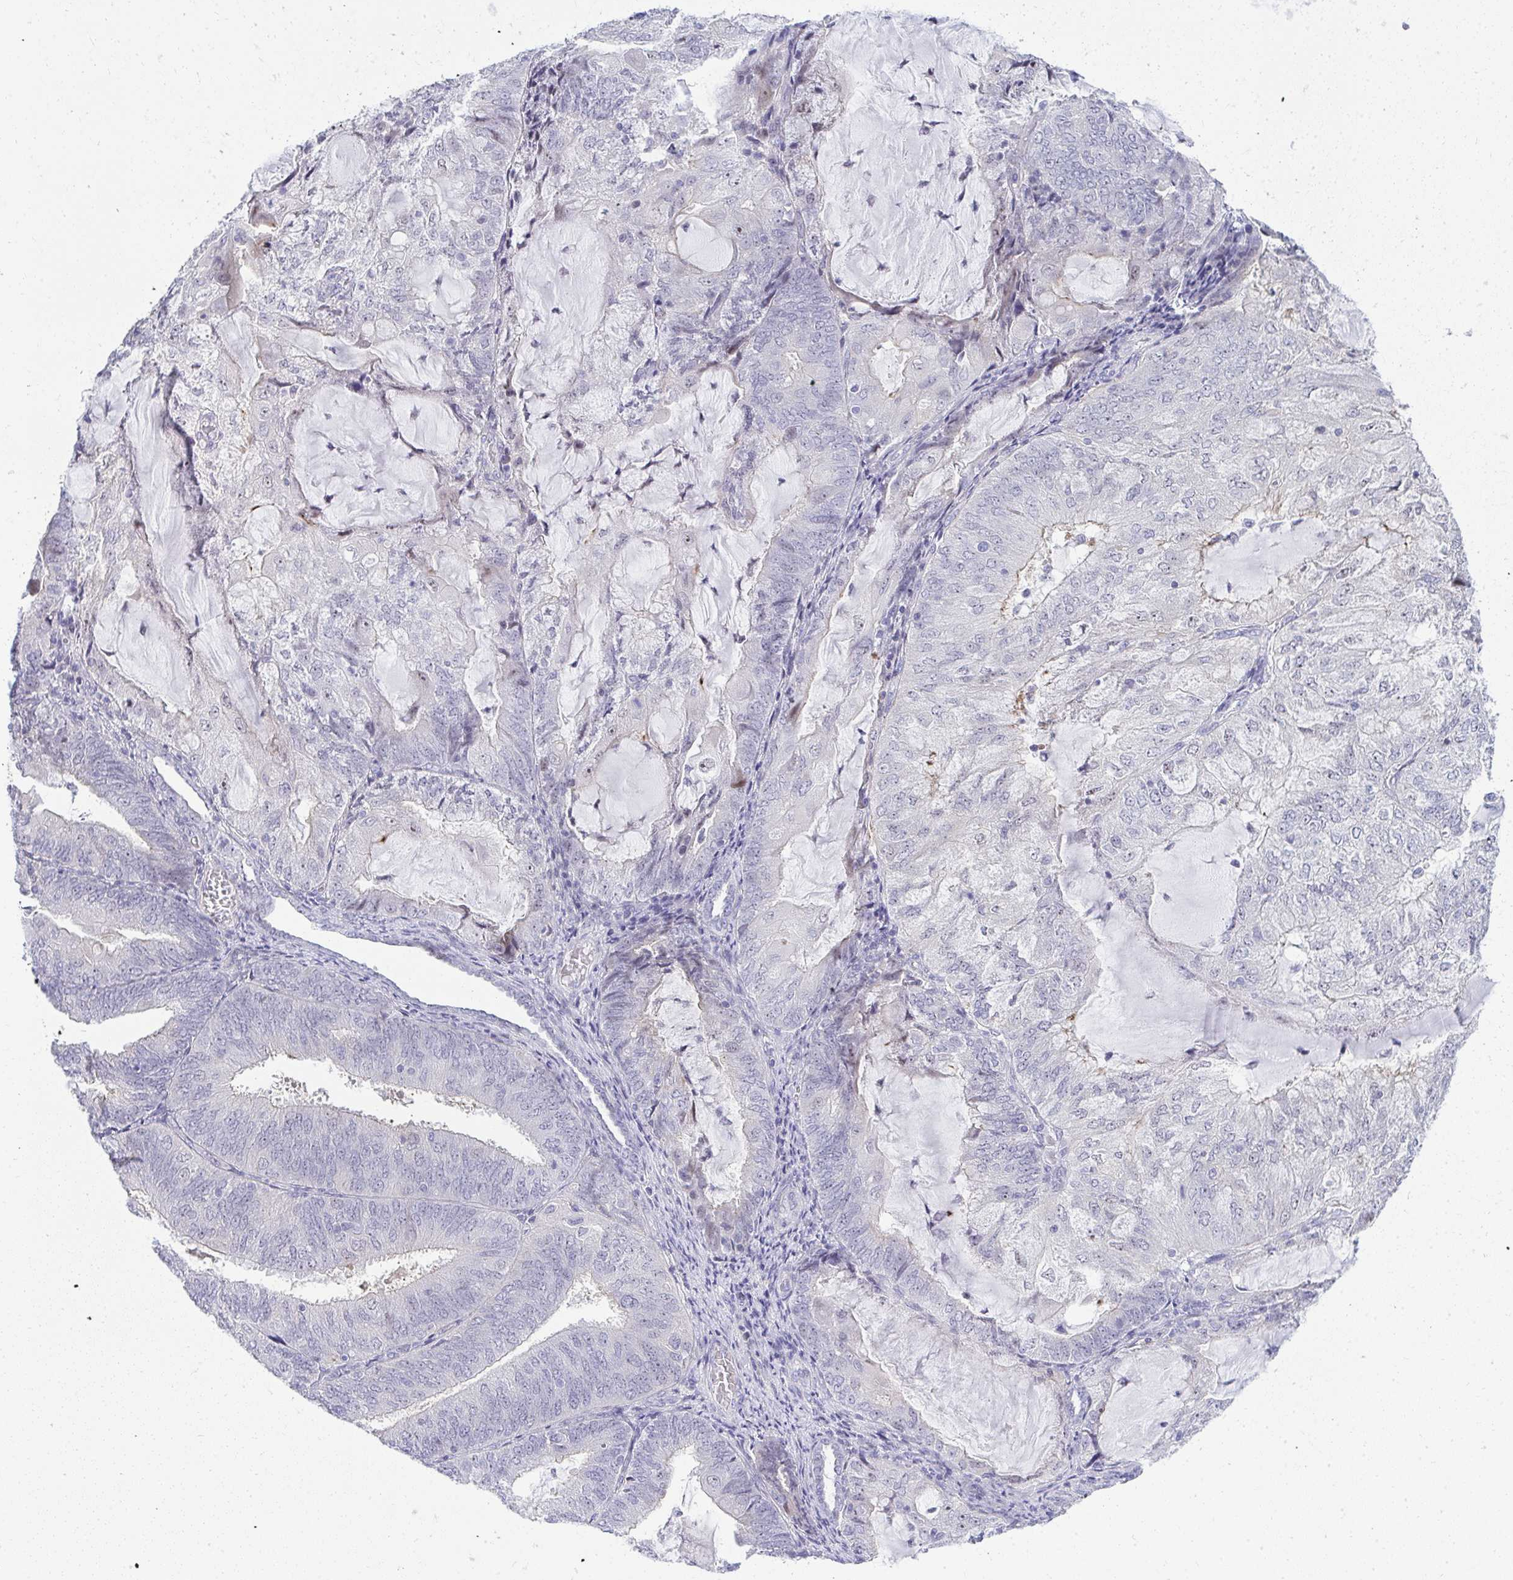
{"staining": {"intensity": "negative", "quantity": "none", "location": "none"}, "tissue": "endometrial cancer", "cell_type": "Tumor cells", "image_type": "cancer", "snomed": [{"axis": "morphology", "description": "Adenocarcinoma, NOS"}, {"axis": "topography", "description": "Endometrium"}], "caption": "Human endometrial adenocarcinoma stained for a protein using IHC exhibits no positivity in tumor cells.", "gene": "EID3", "patient": {"sex": "female", "age": 81}}